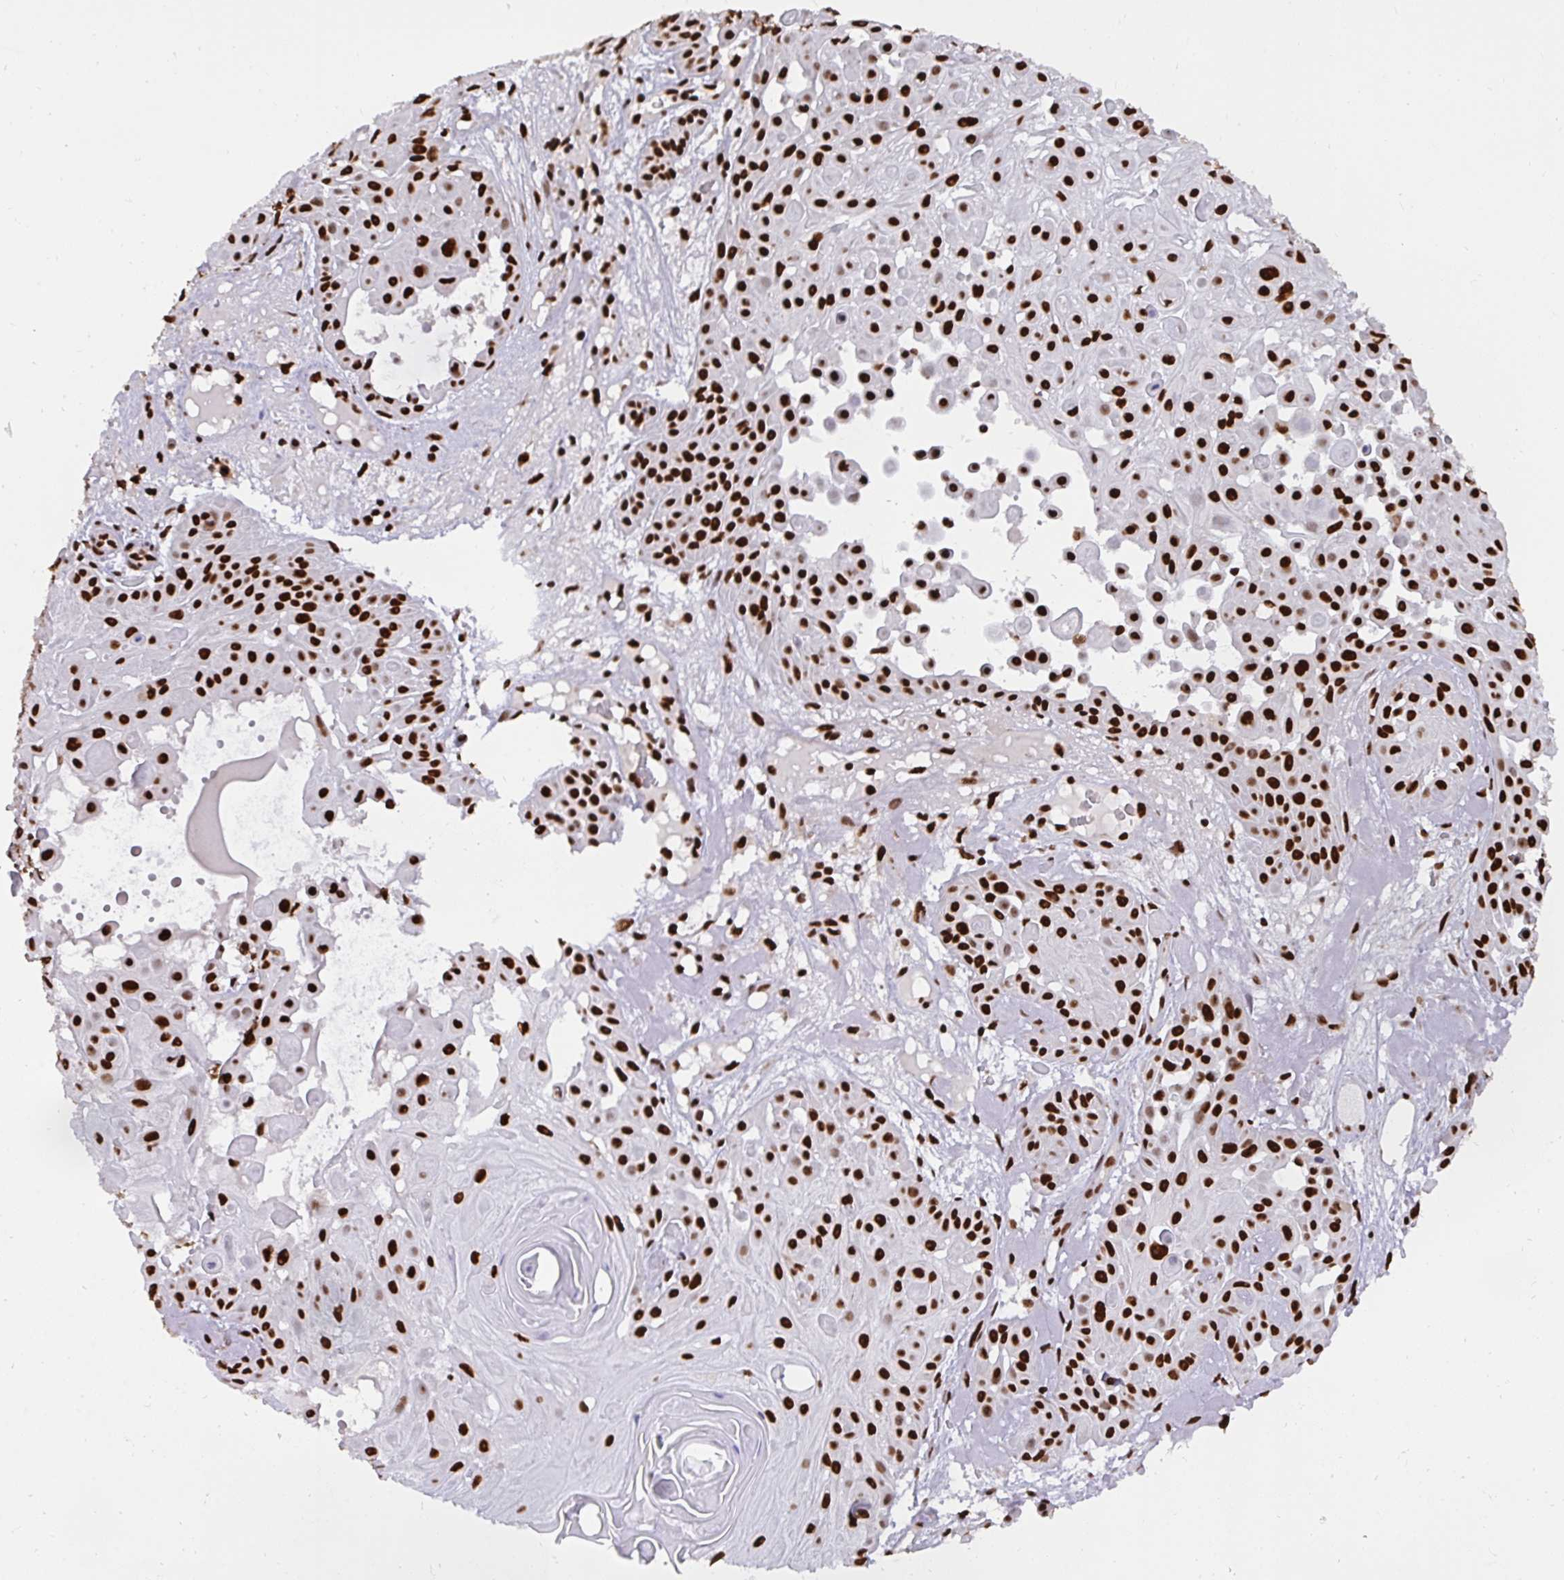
{"staining": {"intensity": "strong", "quantity": ">75%", "location": "nuclear"}, "tissue": "skin cancer", "cell_type": "Tumor cells", "image_type": "cancer", "snomed": [{"axis": "morphology", "description": "Squamous cell carcinoma, NOS"}, {"axis": "topography", "description": "Skin"}], "caption": "Tumor cells demonstrate high levels of strong nuclear staining in approximately >75% of cells in human skin squamous cell carcinoma.", "gene": "HNRNPL", "patient": {"sex": "male", "age": 91}}